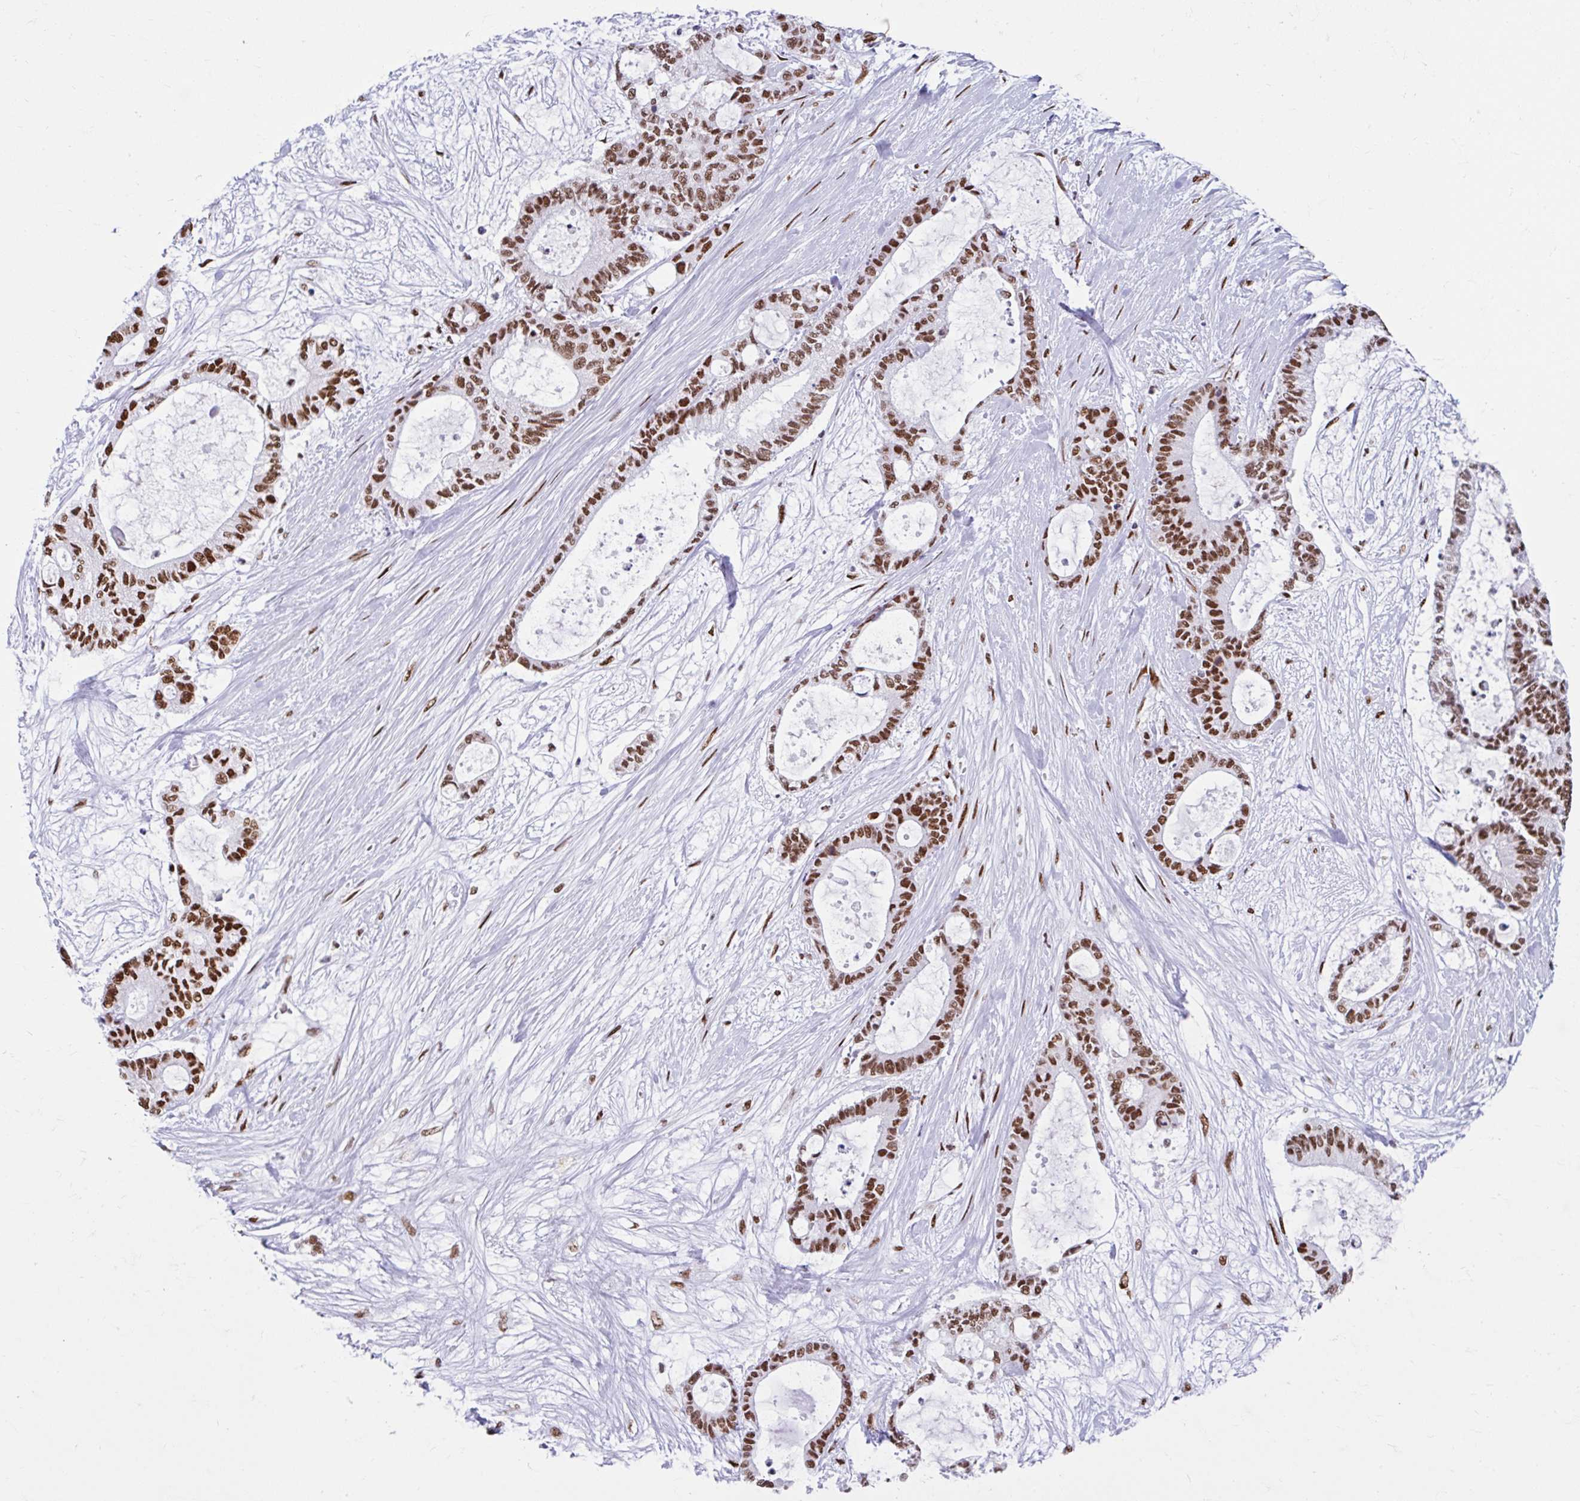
{"staining": {"intensity": "strong", "quantity": ">75%", "location": "nuclear"}, "tissue": "liver cancer", "cell_type": "Tumor cells", "image_type": "cancer", "snomed": [{"axis": "morphology", "description": "Normal tissue, NOS"}, {"axis": "morphology", "description": "Cholangiocarcinoma"}, {"axis": "topography", "description": "Liver"}, {"axis": "topography", "description": "Peripheral nerve tissue"}], "caption": "Human liver cholangiocarcinoma stained with a brown dye shows strong nuclear positive staining in approximately >75% of tumor cells.", "gene": "KHDRBS1", "patient": {"sex": "female", "age": 73}}